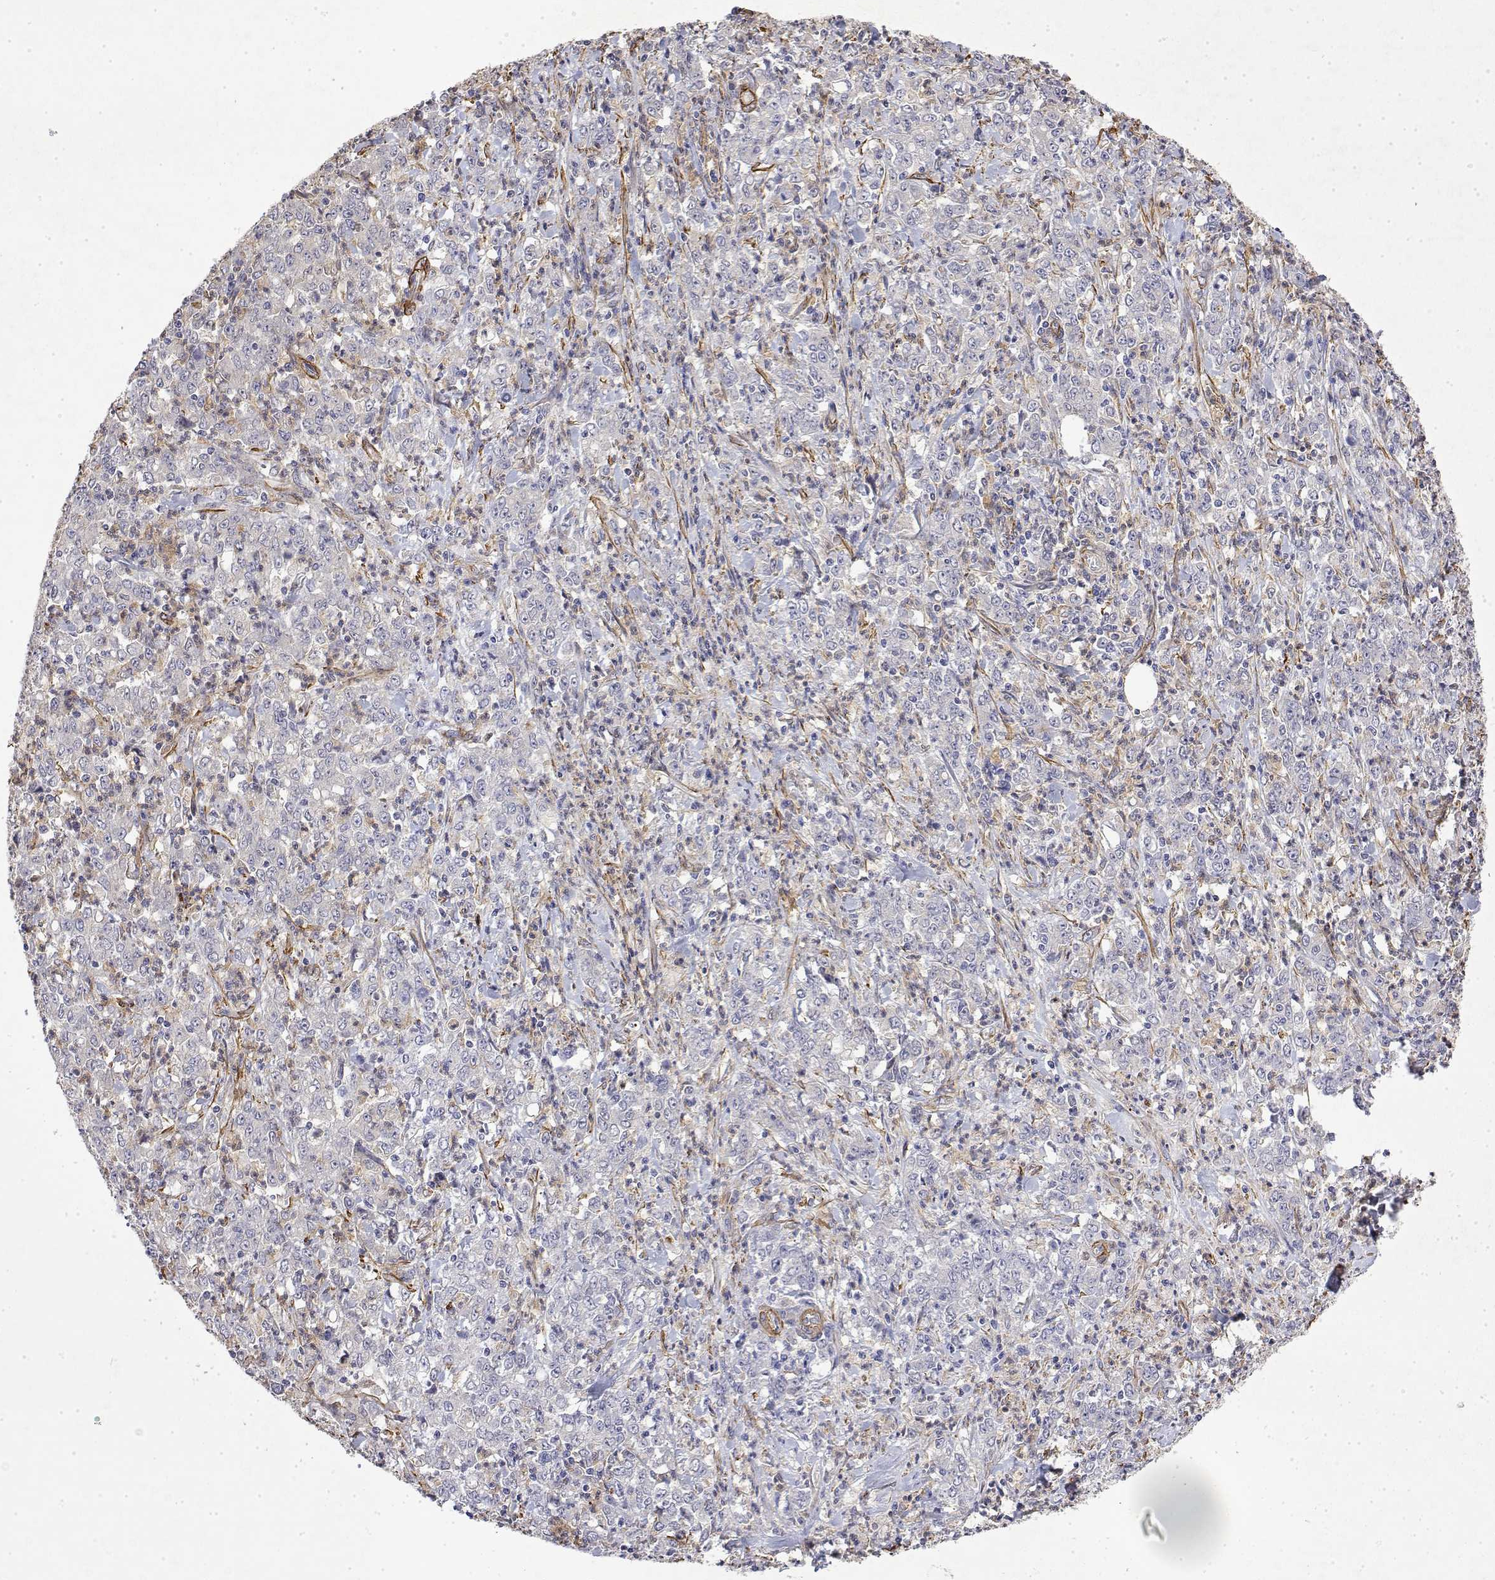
{"staining": {"intensity": "negative", "quantity": "none", "location": "none"}, "tissue": "stomach cancer", "cell_type": "Tumor cells", "image_type": "cancer", "snomed": [{"axis": "morphology", "description": "Adenocarcinoma, NOS"}, {"axis": "topography", "description": "Stomach, lower"}], "caption": "Photomicrograph shows no significant protein staining in tumor cells of stomach adenocarcinoma.", "gene": "SOWAHD", "patient": {"sex": "female", "age": 71}}